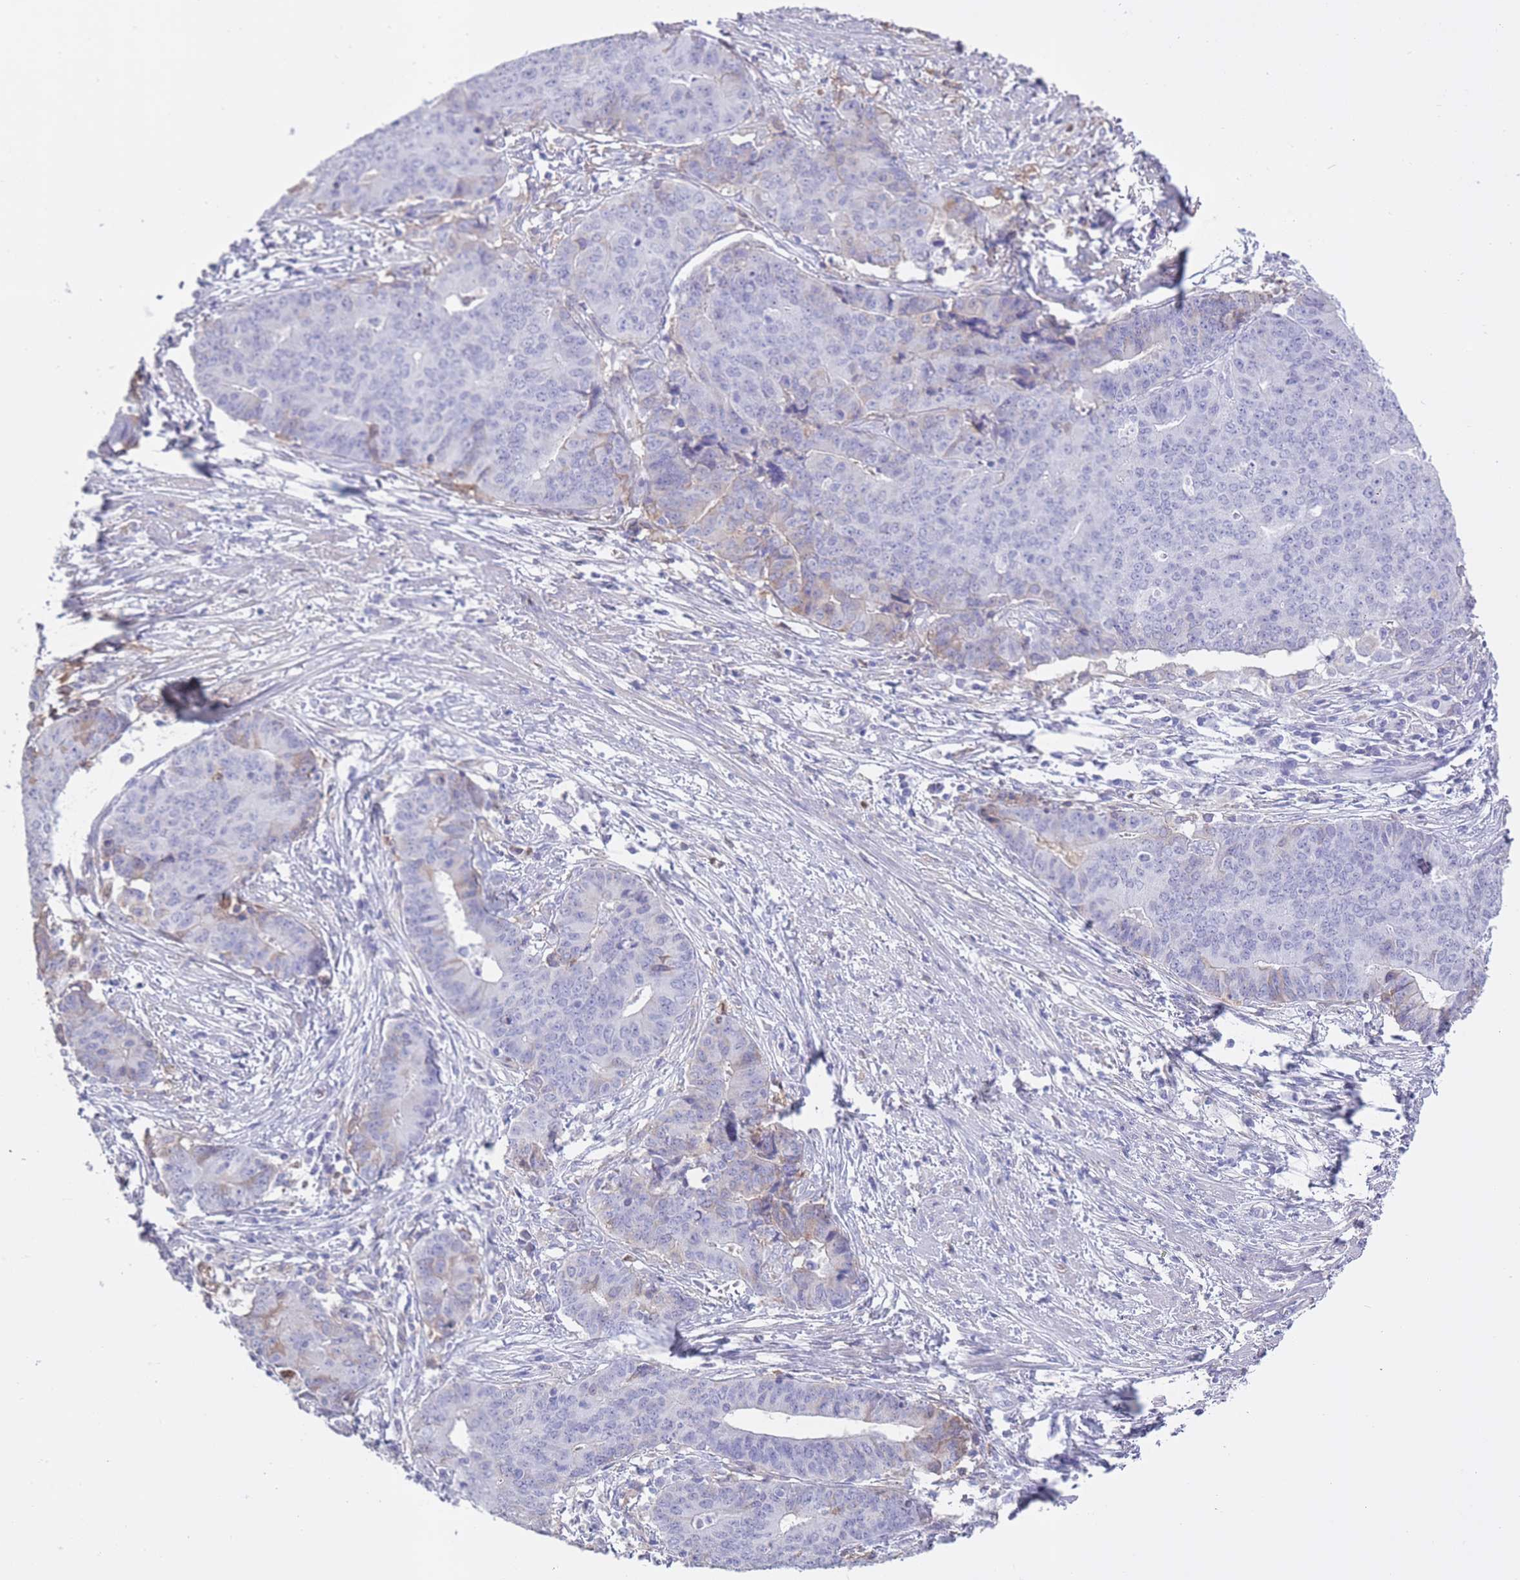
{"staining": {"intensity": "weak", "quantity": "<25%", "location": "cytoplasmic/membranous"}, "tissue": "endometrial cancer", "cell_type": "Tumor cells", "image_type": "cancer", "snomed": [{"axis": "morphology", "description": "Adenocarcinoma, NOS"}, {"axis": "topography", "description": "Endometrium"}], "caption": "An IHC micrograph of endometrial cancer is shown. There is no staining in tumor cells of endometrial cancer.", "gene": "AP3S2", "patient": {"sex": "female", "age": 59}}